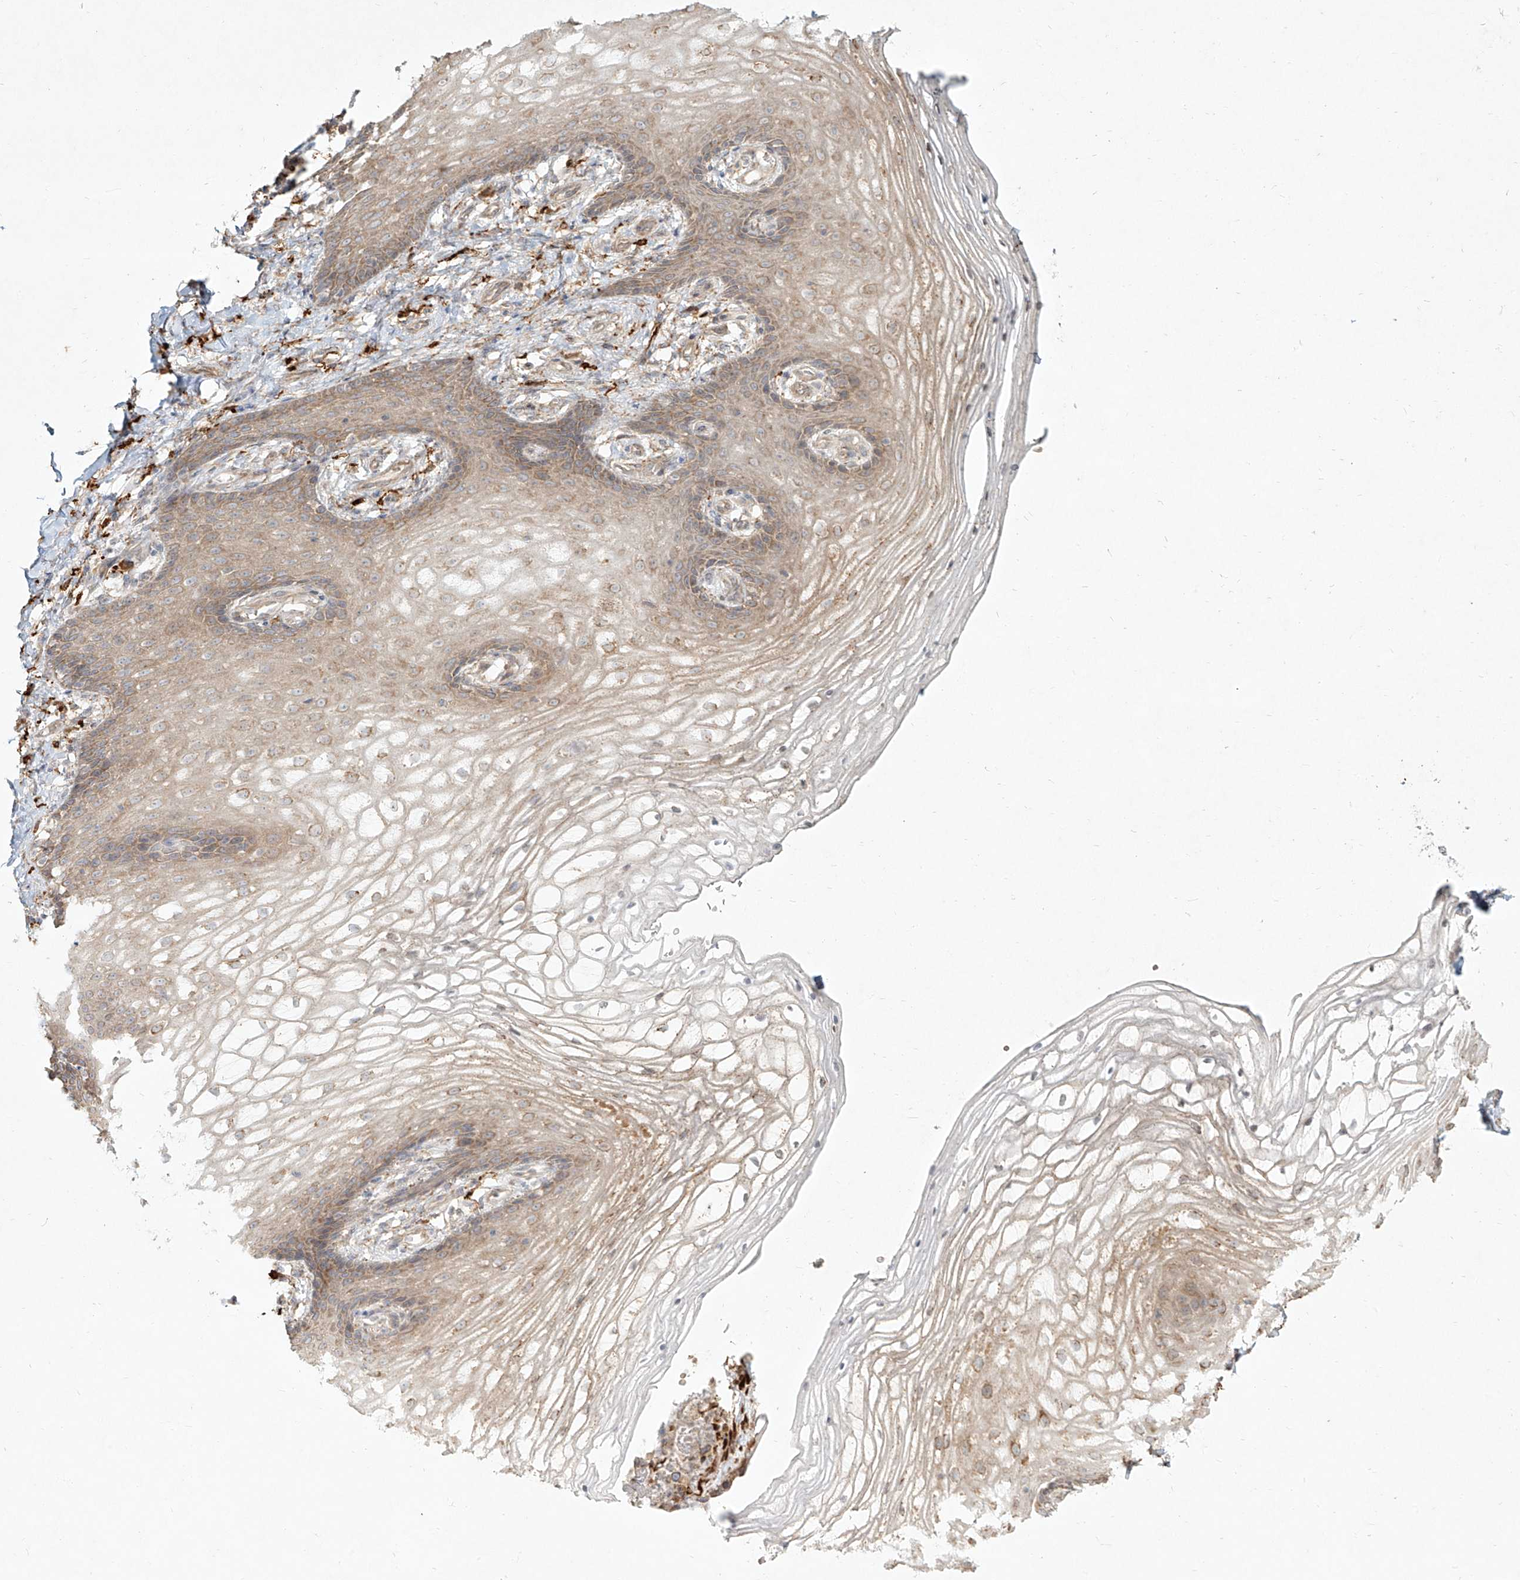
{"staining": {"intensity": "weak", "quantity": "25%-75%", "location": "cytoplasmic/membranous"}, "tissue": "vagina", "cell_type": "Squamous epithelial cells", "image_type": "normal", "snomed": [{"axis": "morphology", "description": "Normal tissue, NOS"}, {"axis": "topography", "description": "Vagina"}], "caption": "Immunohistochemical staining of benign vagina shows 25%-75% levels of weak cytoplasmic/membranous protein staining in about 25%-75% of squamous epithelial cells. The staining is performed using DAB brown chromogen to label protein expression. The nuclei are counter-stained blue using hematoxylin.", "gene": "CD209", "patient": {"sex": "female", "age": 60}}